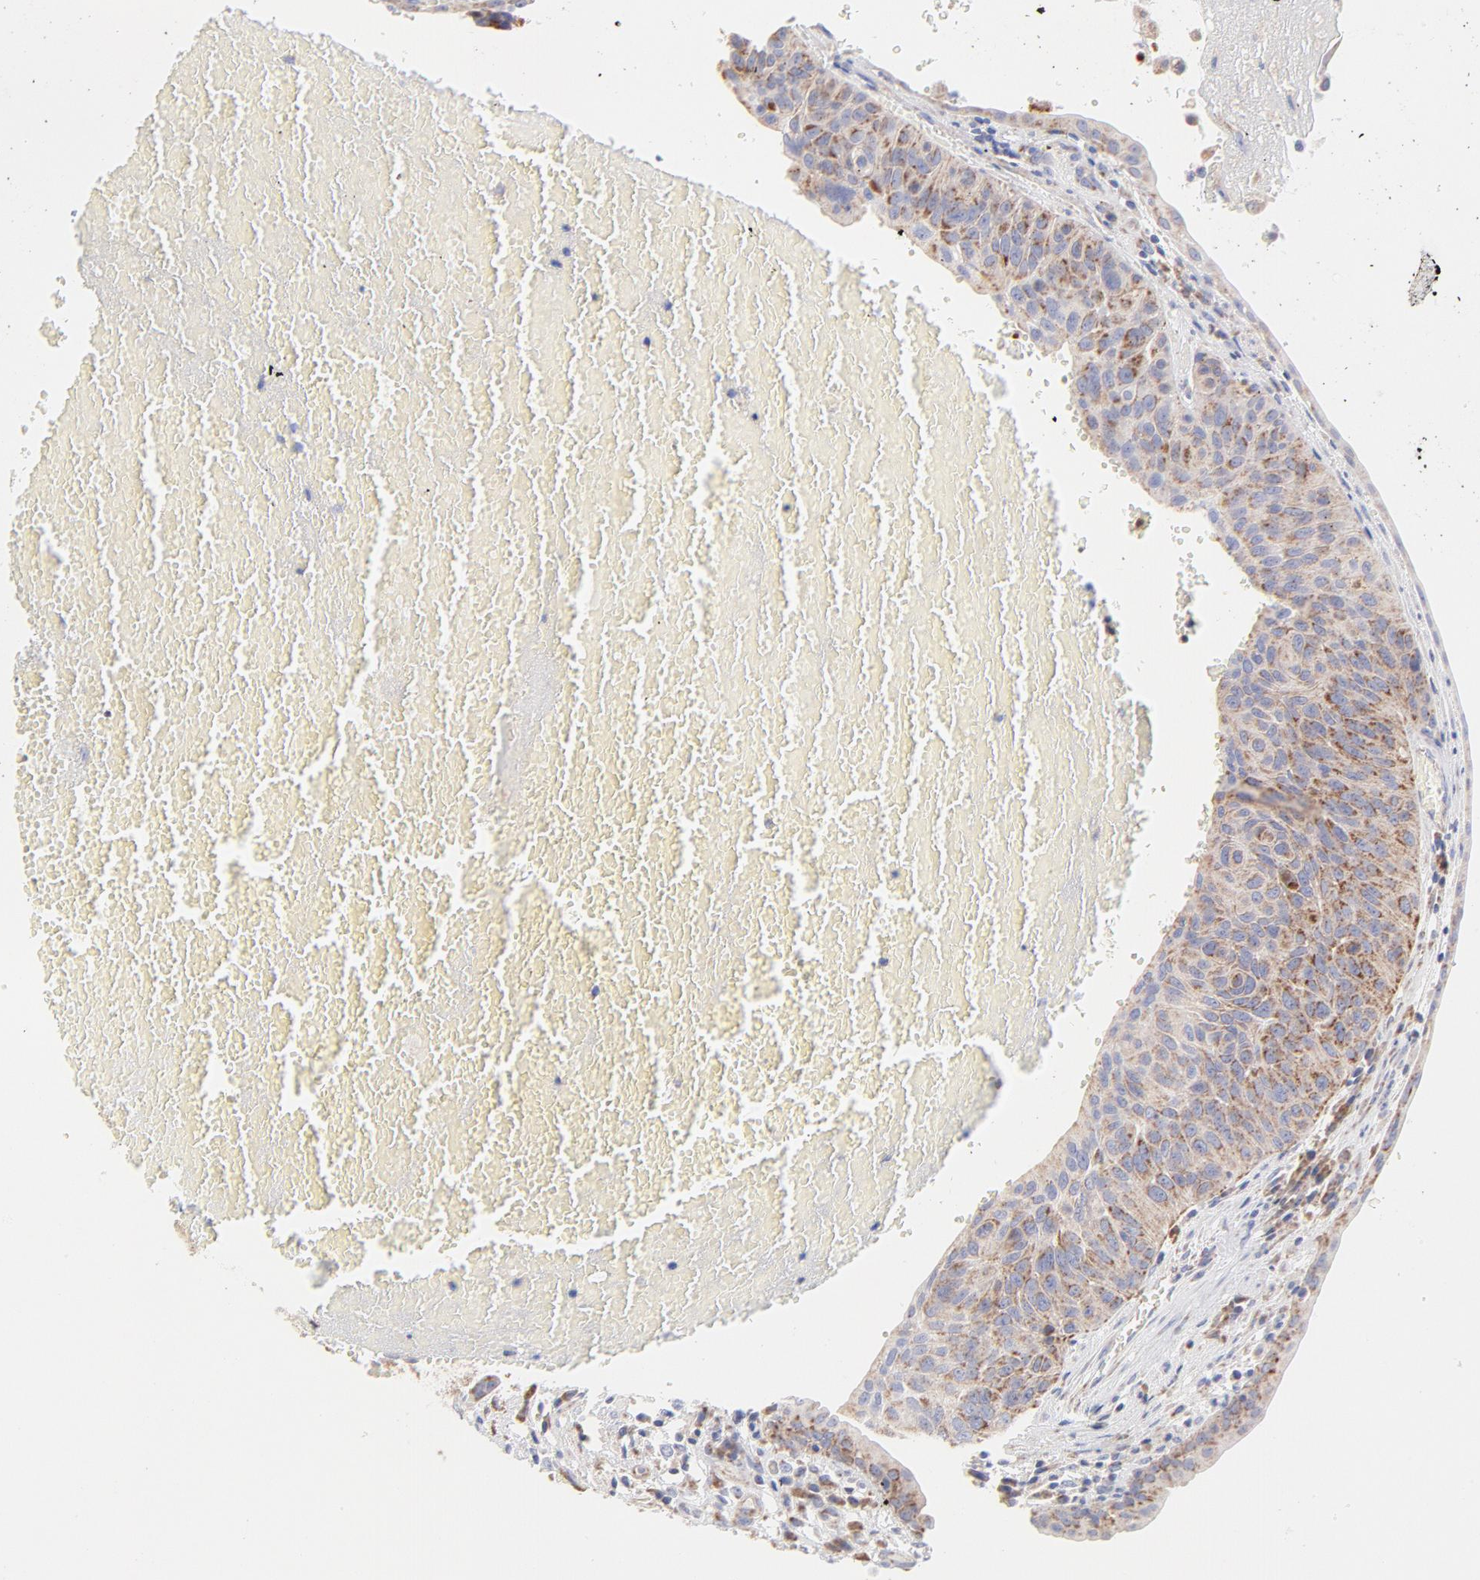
{"staining": {"intensity": "moderate", "quantity": "25%-75%", "location": "cytoplasmic/membranous"}, "tissue": "urothelial cancer", "cell_type": "Tumor cells", "image_type": "cancer", "snomed": [{"axis": "morphology", "description": "Urothelial carcinoma, High grade"}, {"axis": "topography", "description": "Urinary bladder"}], "caption": "Moderate cytoplasmic/membranous protein positivity is present in approximately 25%-75% of tumor cells in urothelial carcinoma (high-grade).", "gene": "TIMM8A", "patient": {"sex": "male", "age": 66}}